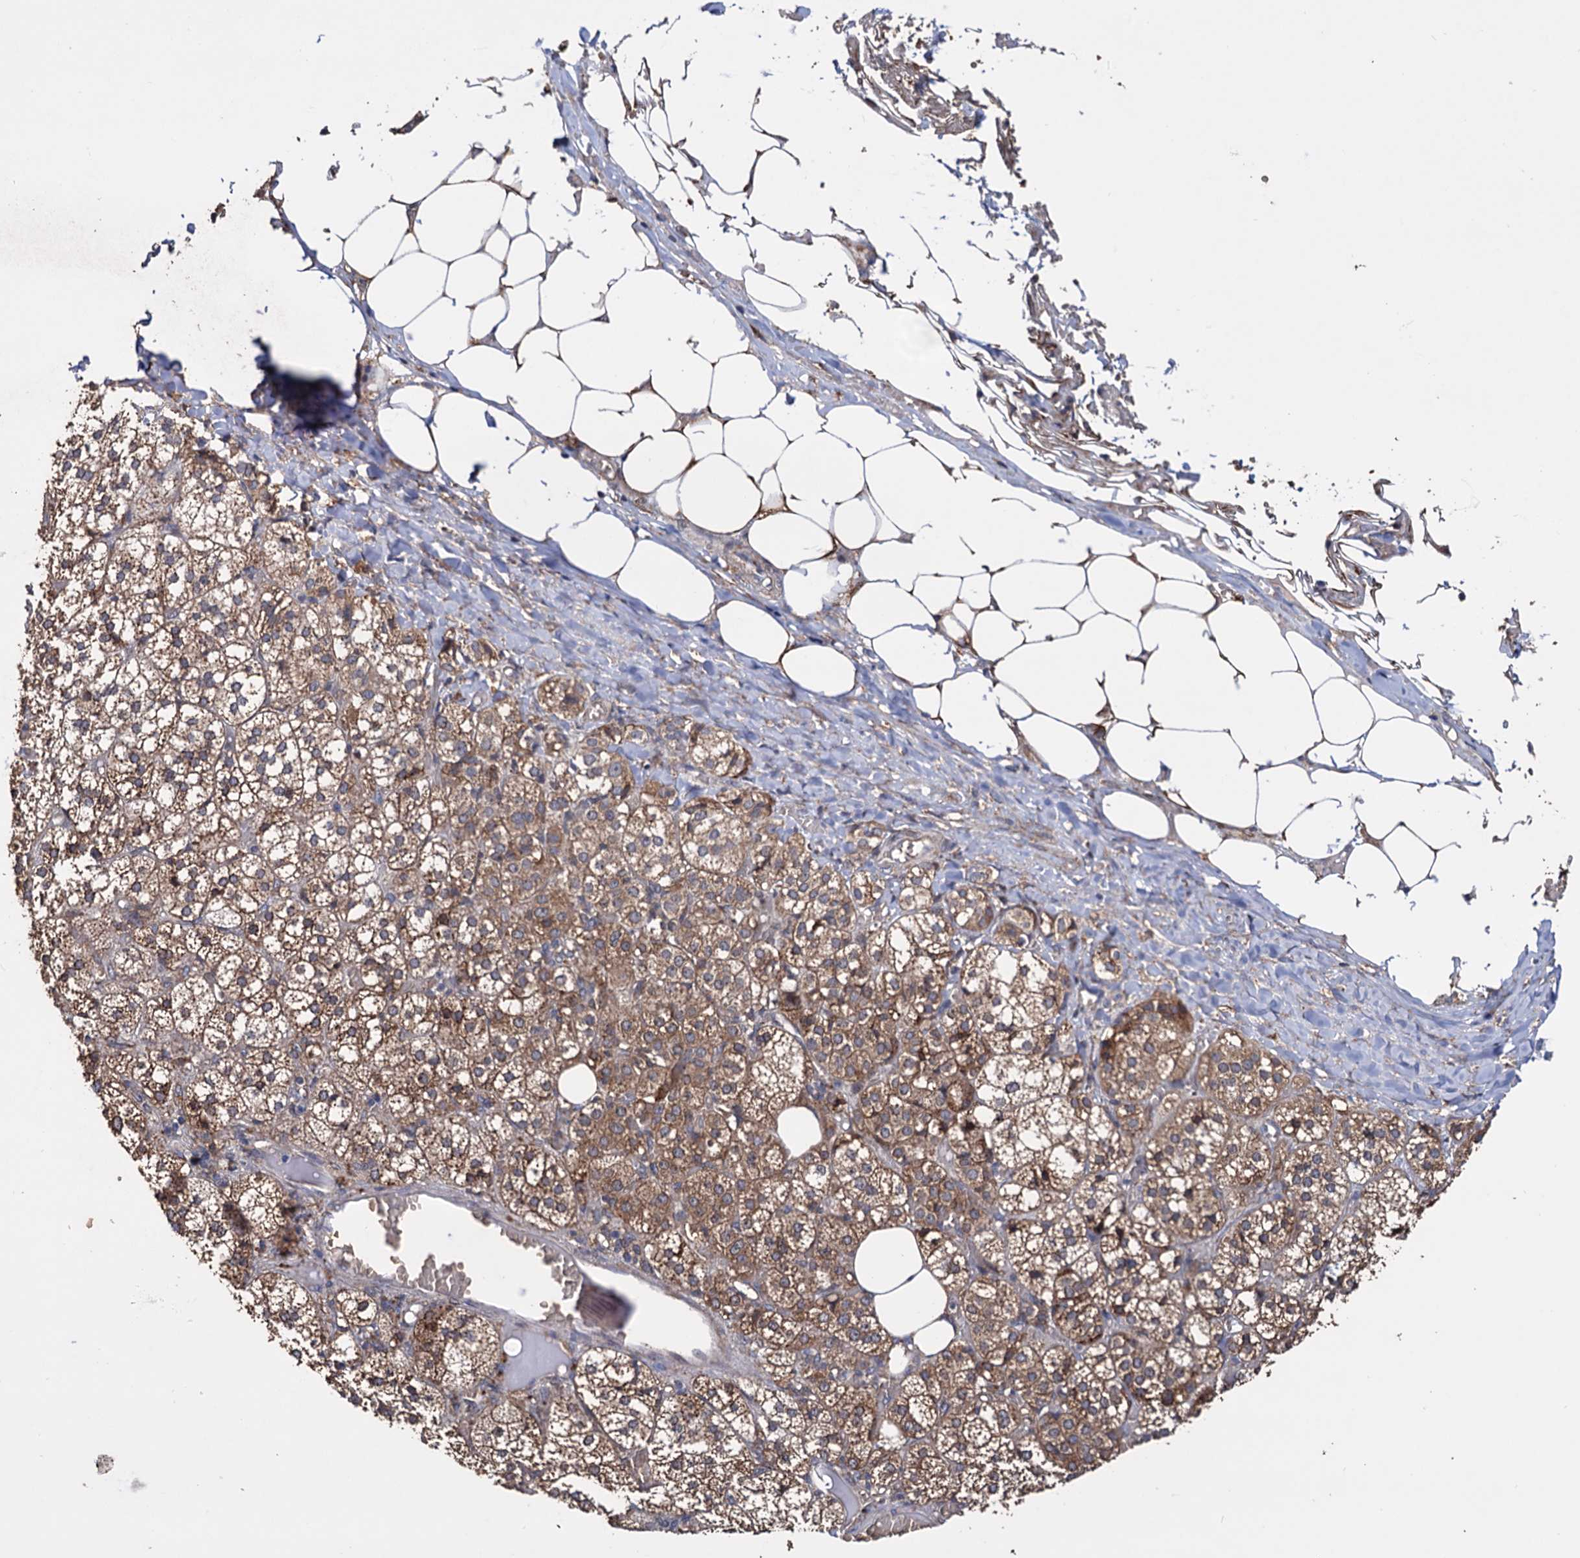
{"staining": {"intensity": "strong", "quantity": "25%-75%", "location": "cytoplasmic/membranous"}, "tissue": "adrenal gland", "cell_type": "Glandular cells", "image_type": "normal", "snomed": [{"axis": "morphology", "description": "Normal tissue, NOS"}, {"axis": "topography", "description": "Adrenal gland"}], "caption": "Human adrenal gland stained with a brown dye demonstrates strong cytoplasmic/membranous positive staining in about 25%-75% of glandular cells.", "gene": "TBC1D12", "patient": {"sex": "female", "age": 61}}